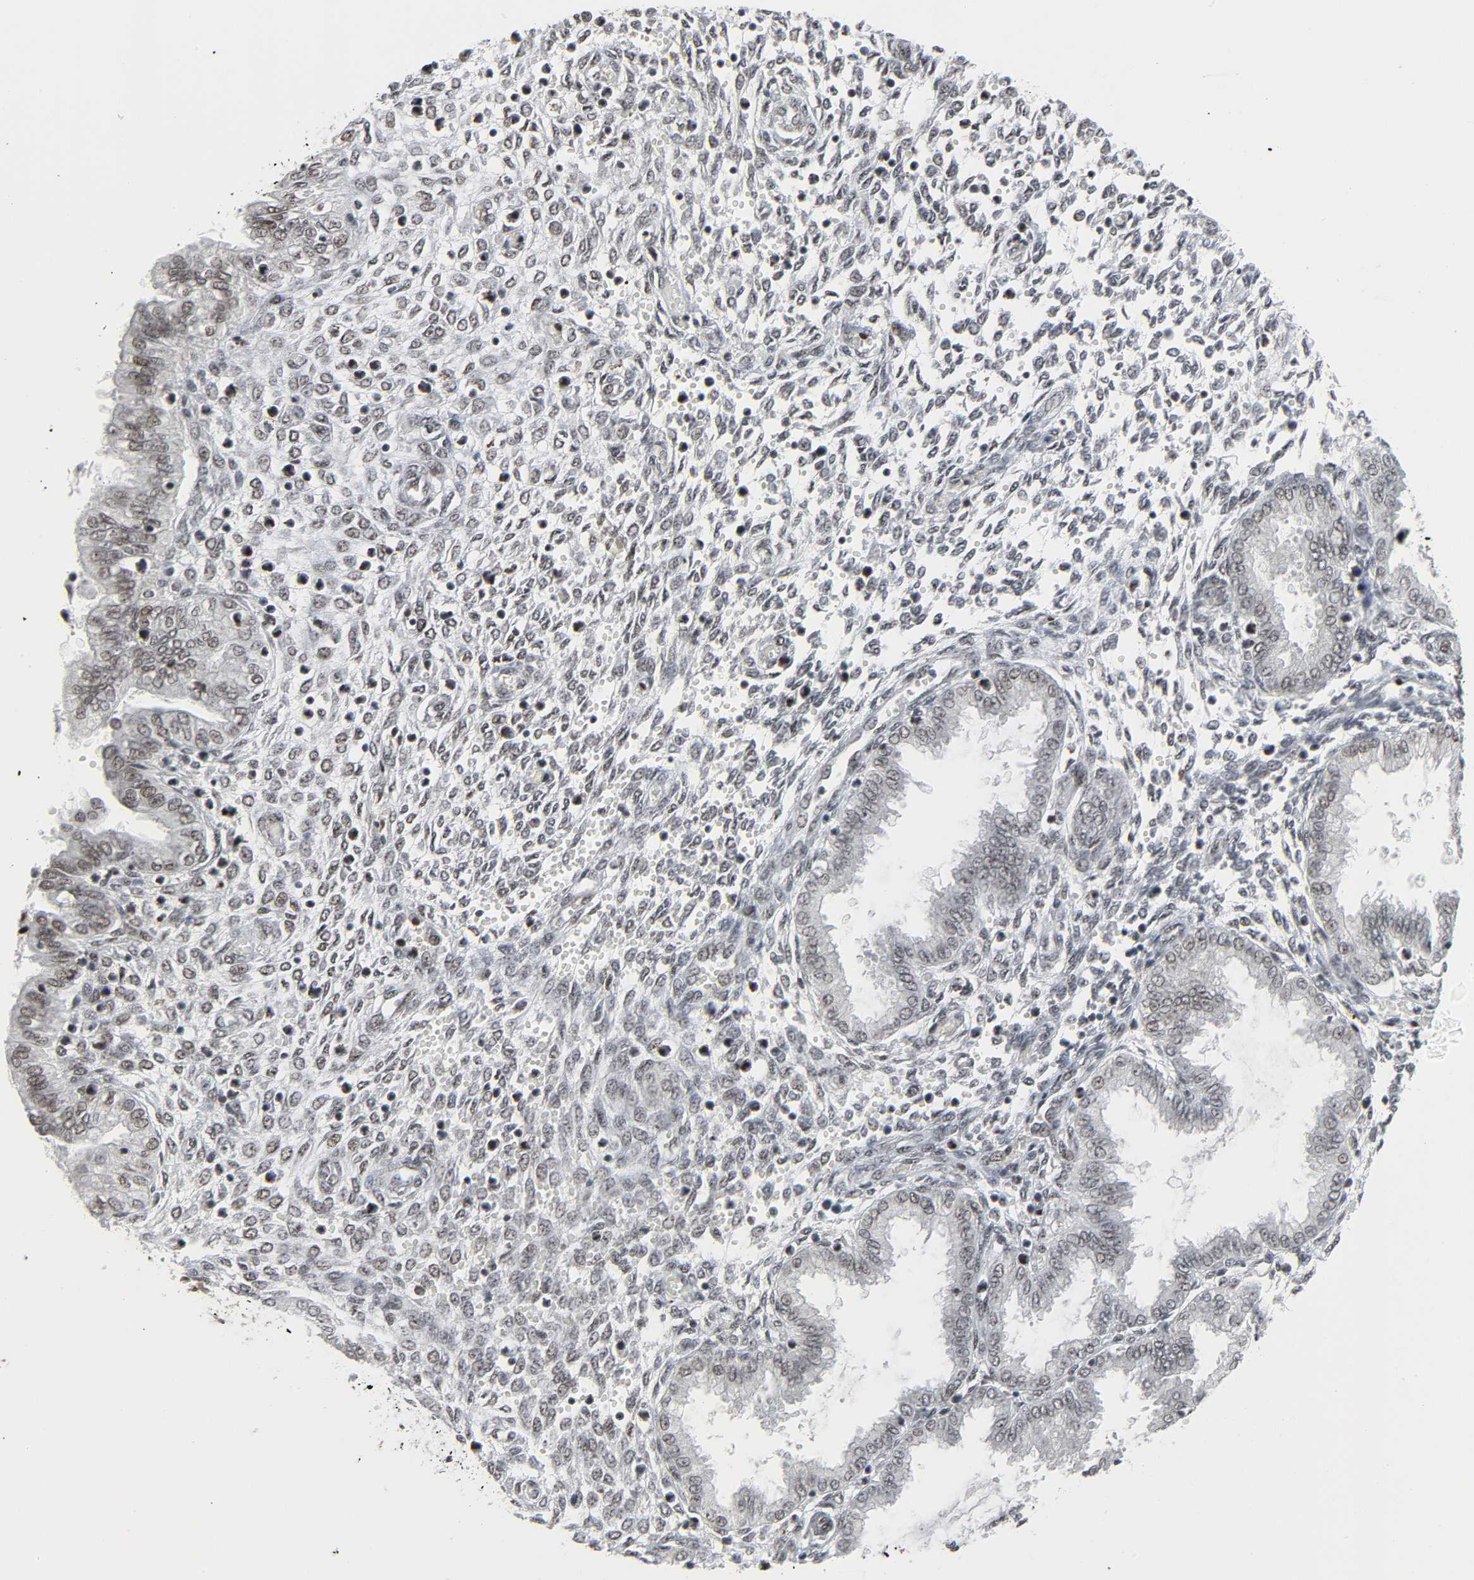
{"staining": {"intensity": "strong", "quantity": ">75%", "location": "nuclear"}, "tissue": "endometrium", "cell_type": "Cells in endometrial stroma", "image_type": "normal", "snomed": [{"axis": "morphology", "description": "Normal tissue, NOS"}, {"axis": "topography", "description": "Endometrium"}], "caption": "Immunohistochemistry (DAB) staining of benign human endometrium displays strong nuclear protein staining in approximately >75% of cells in endometrial stroma.", "gene": "CDK7", "patient": {"sex": "female", "age": 33}}